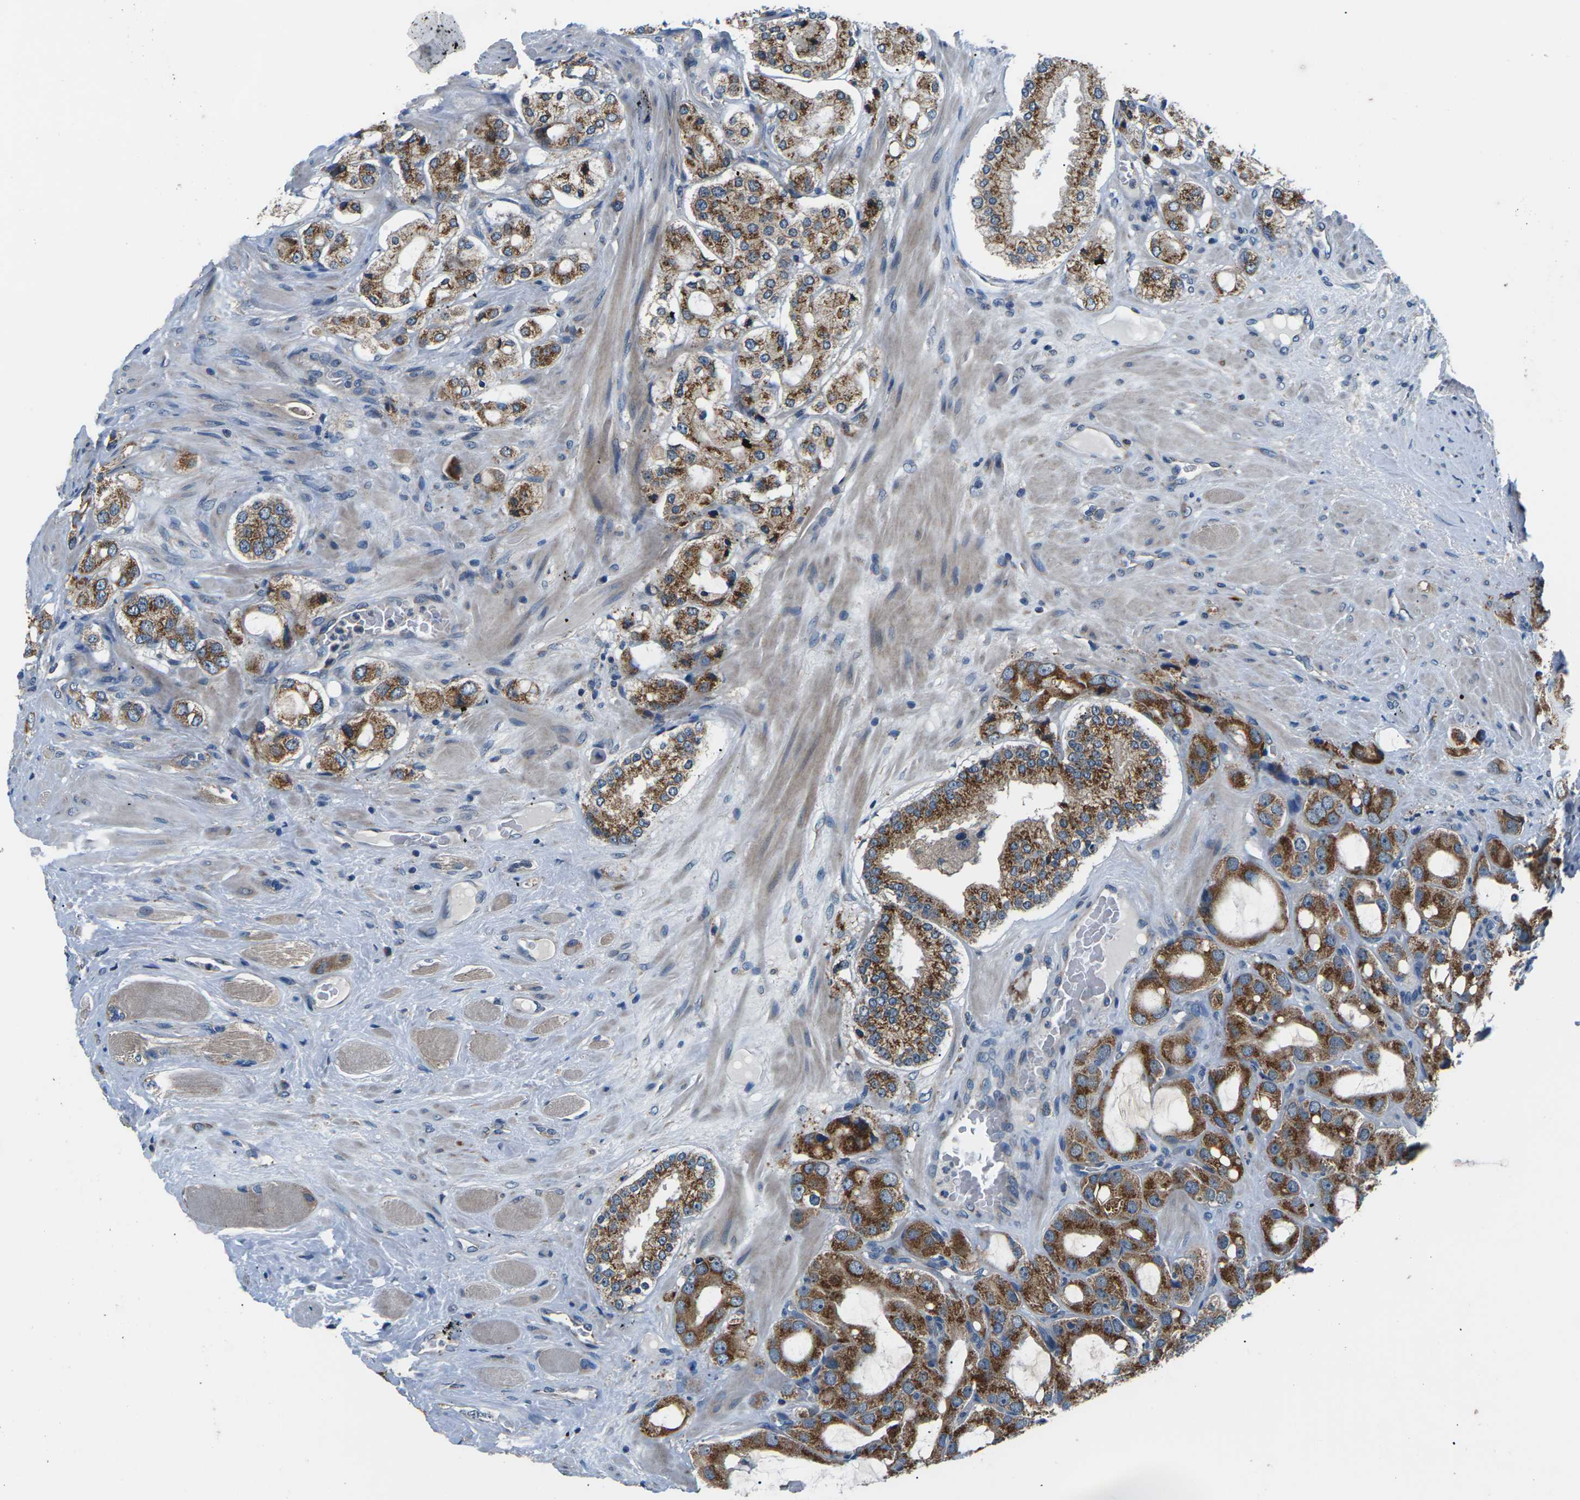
{"staining": {"intensity": "strong", "quantity": ">75%", "location": "cytoplasmic/membranous"}, "tissue": "prostate cancer", "cell_type": "Tumor cells", "image_type": "cancer", "snomed": [{"axis": "morphology", "description": "Adenocarcinoma, High grade"}, {"axis": "topography", "description": "Prostate"}], "caption": "Immunohistochemistry (IHC) image of human adenocarcinoma (high-grade) (prostate) stained for a protein (brown), which demonstrates high levels of strong cytoplasmic/membranous expression in about >75% of tumor cells.", "gene": "GABRP", "patient": {"sex": "male", "age": 65}}